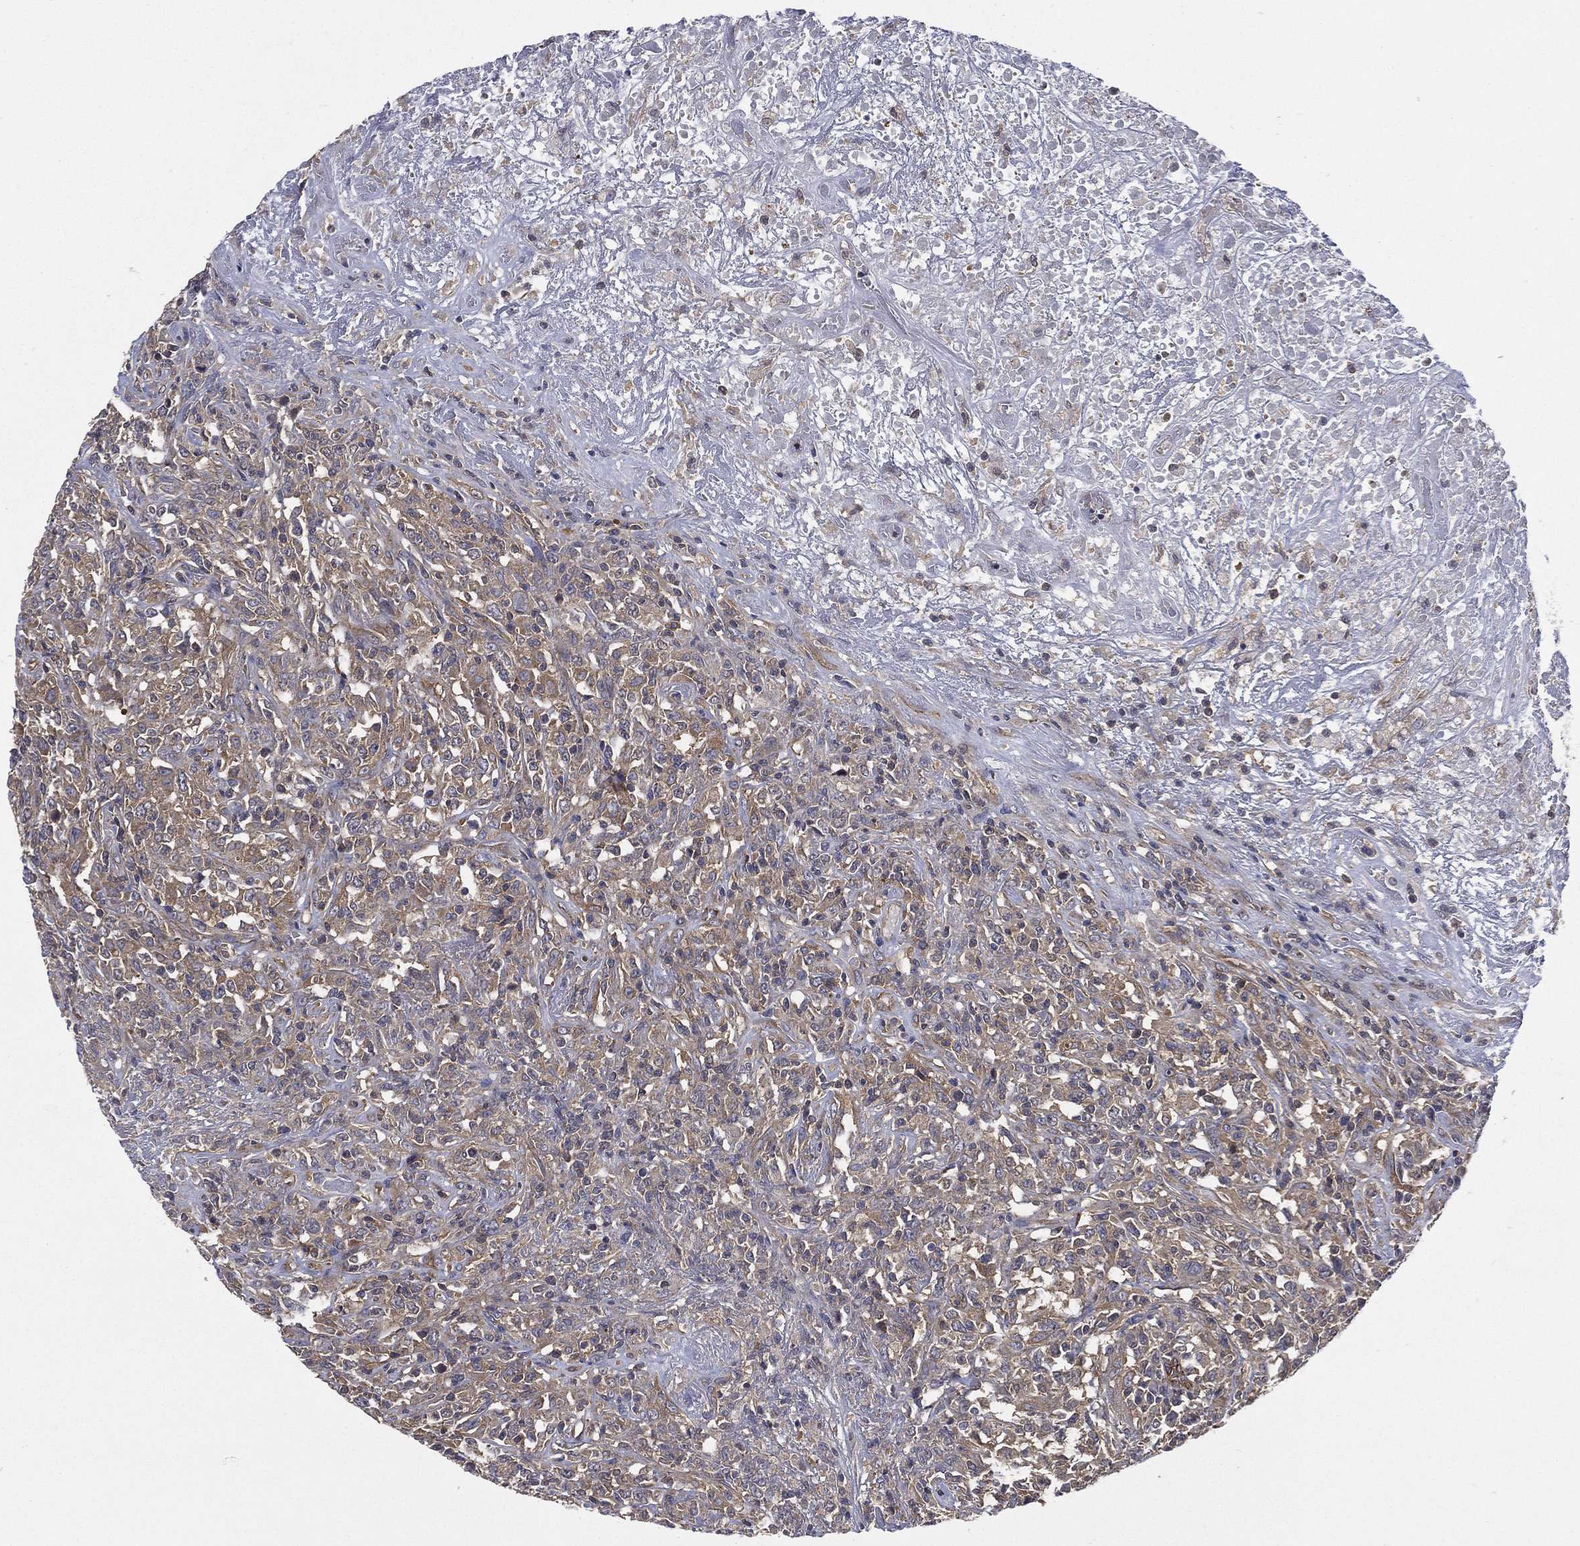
{"staining": {"intensity": "moderate", "quantity": "25%-75%", "location": "cytoplasmic/membranous"}, "tissue": "lymphoma", "cell_type": "Tumor cells", "image_type": "cancer", "snomed": [{"axis": "morphology", "description": "Malignant lymphoma, non-Hodgkin's type, High grade"}, {"axis": "topography", "description": "Lung"}], "caption": "An image of high-grade malignant lymphoma, non-Hodgkin's type stained for a protein demonstrates moderate cytoplasmic/membranous brown staining in tumor cells. (DAB (3,3'-diaminobenzidine) IHC with brightfield microscopy, high magnification).", "gene": "SMPD3", "patient": {"sex": "male", "age": 79}}